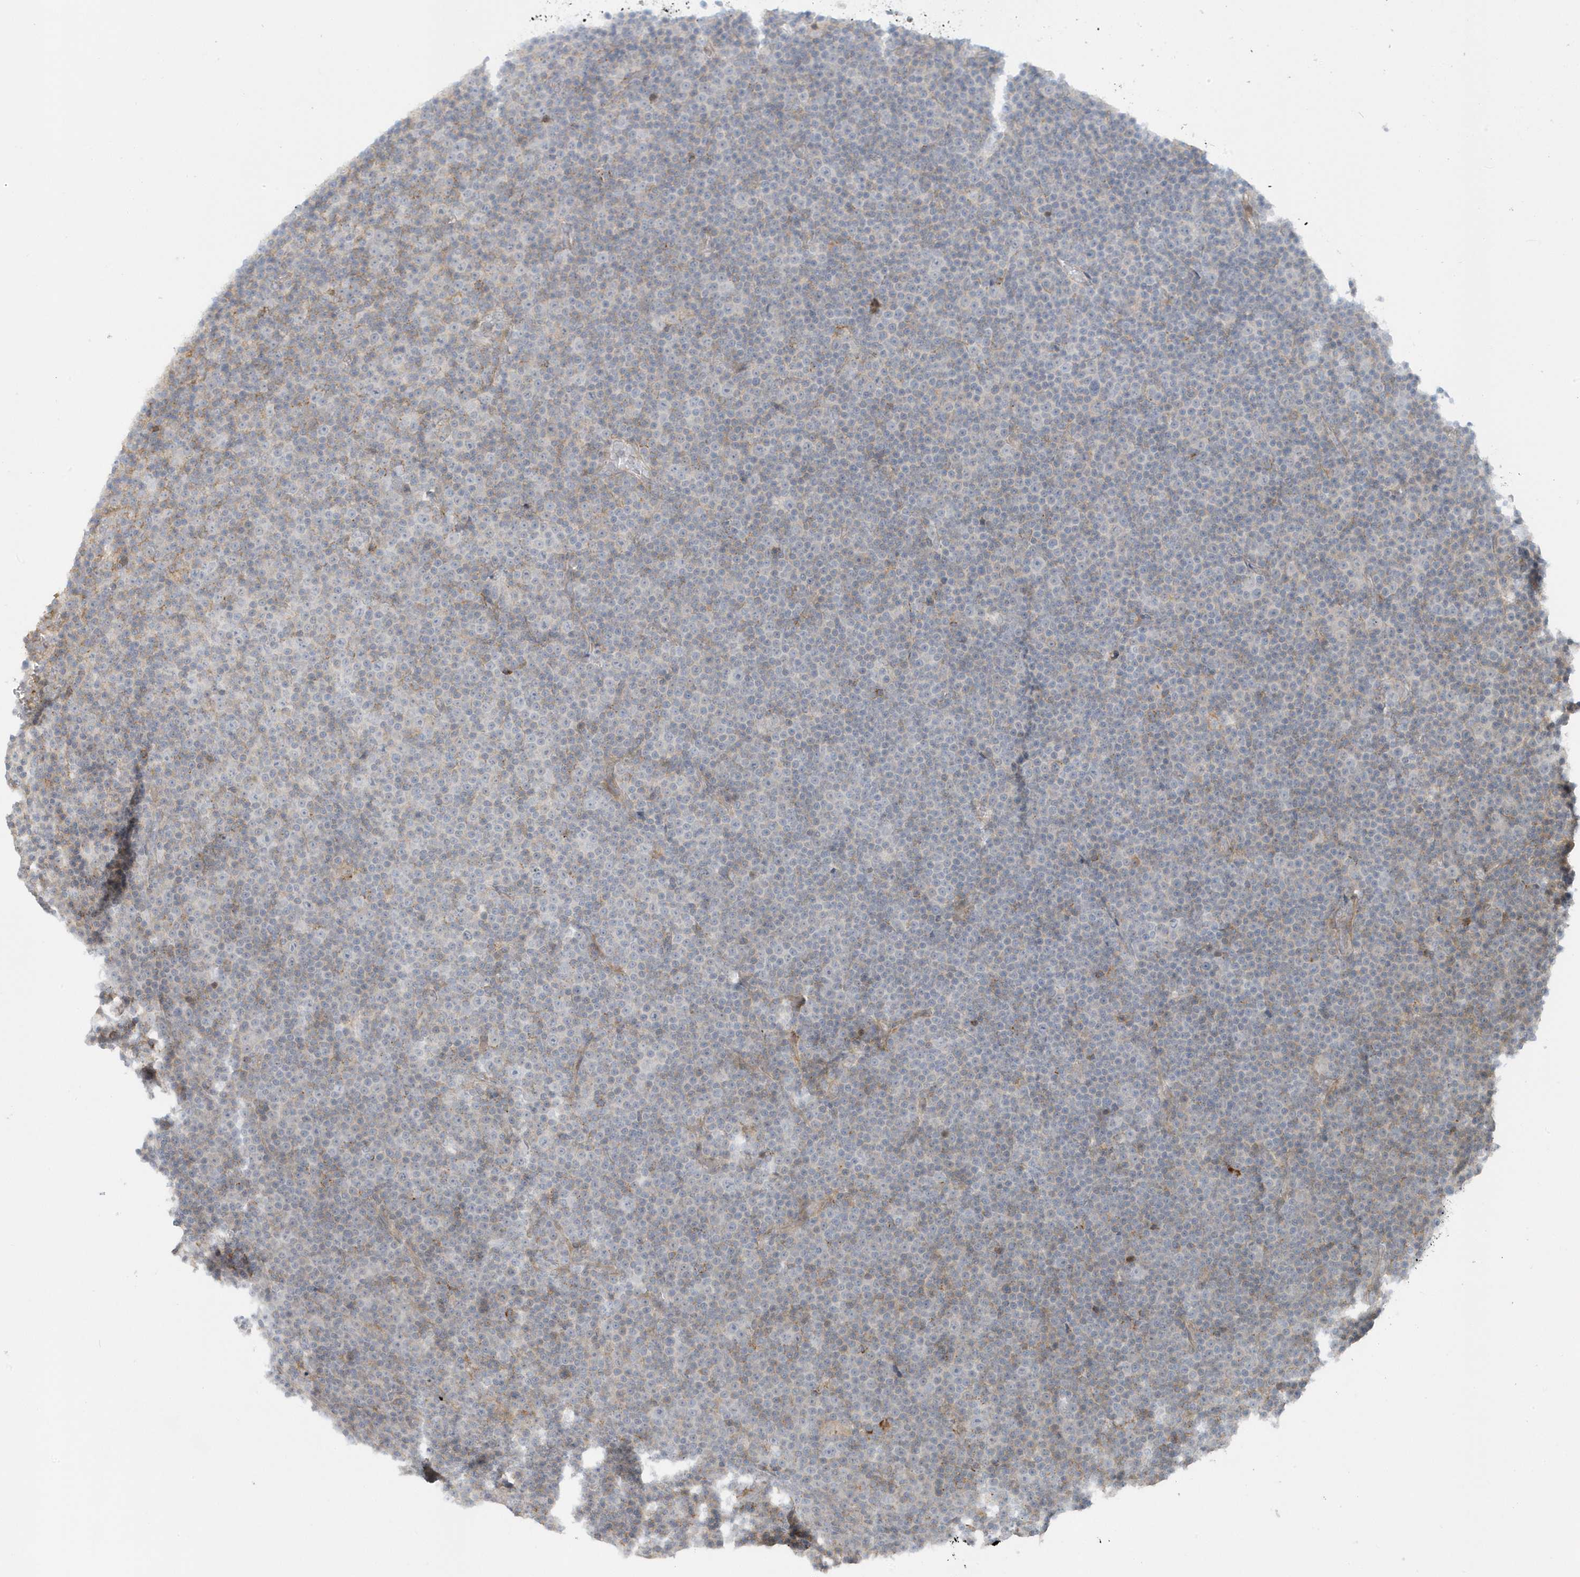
{"staining": {"intensity": "negative", "quantity": "none", "location": "none"}, "tissue": "lymphoma", "cell_type": "Tumor cells", "image_type": "cancer", "snomed": [{"axis": "morphology", "description": "Malignant lymphoma, non-Hodgkin's type, Low grade"}, {"axis": "topography", "description": "Lymph node"}], "caption": "High power microscopy micrograph of an immunohistochemistry micrograph of malignant lymphoma, non-Hodgkin's type (low-grade), revealing no significant positivity in tumor cells.", "gene": "CACNB2", "patient": {"sex": "female", "age": 67}}